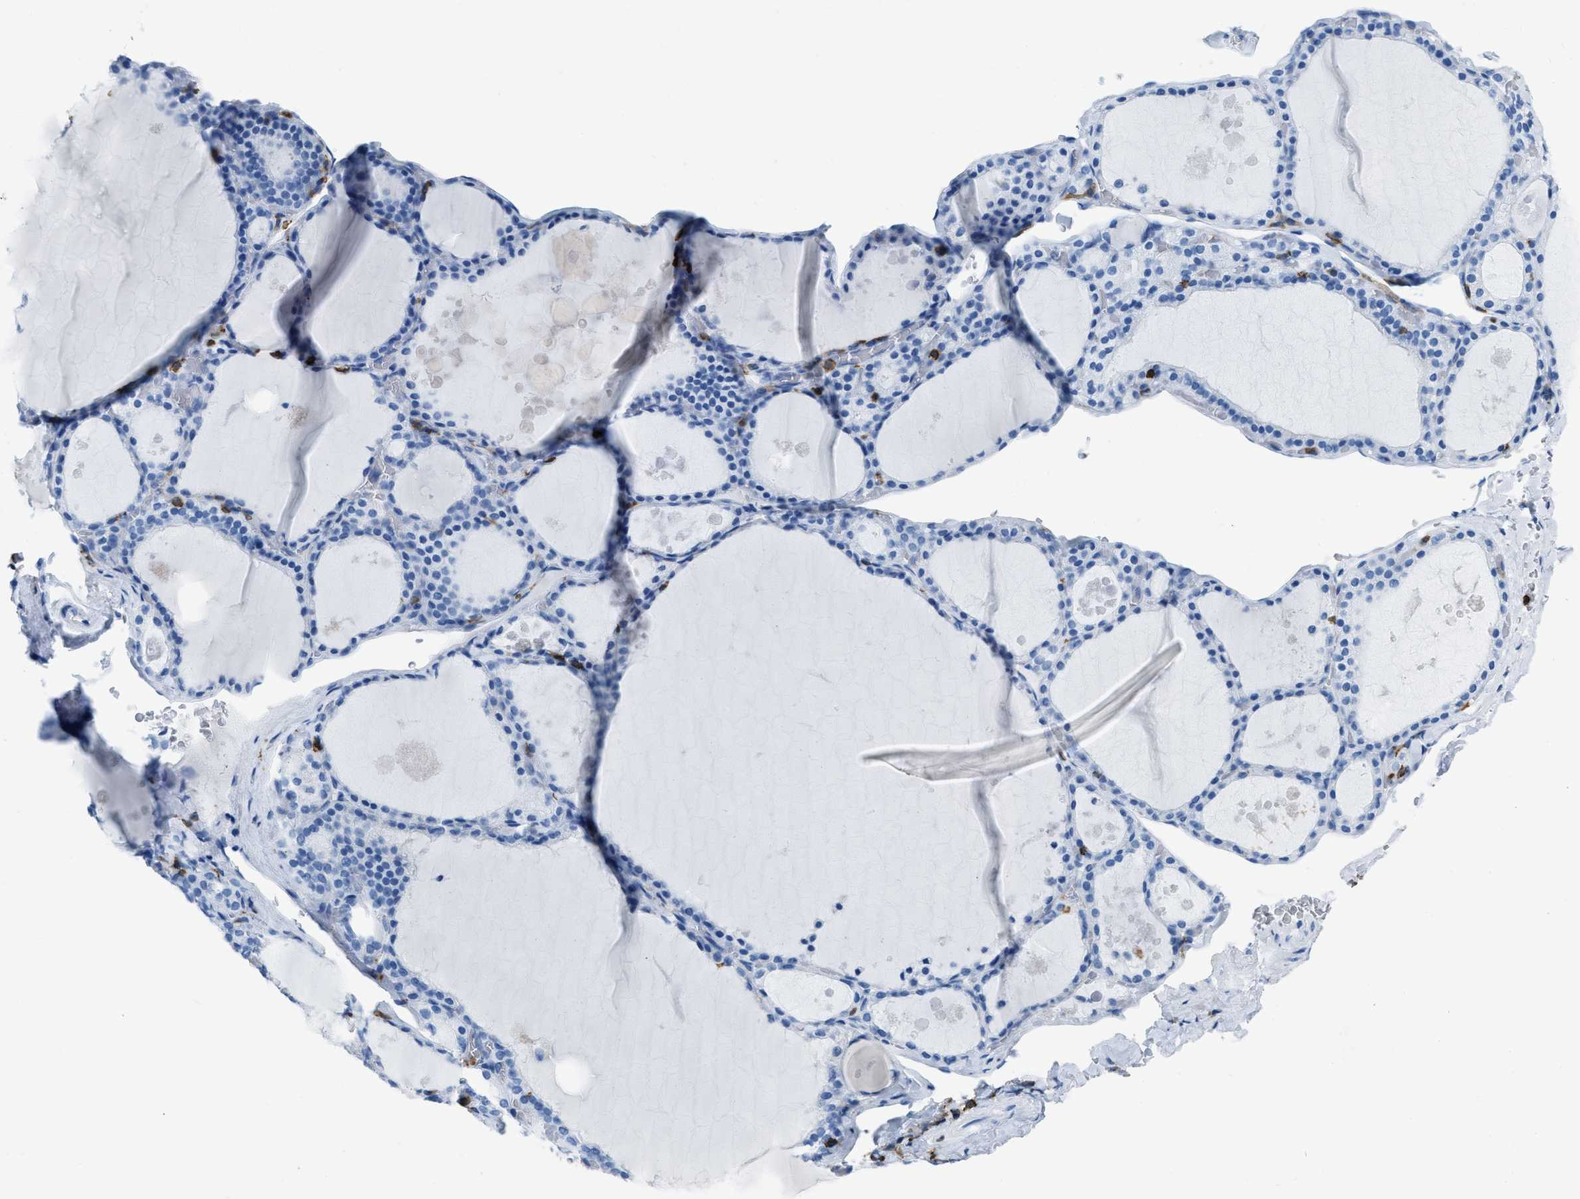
{"staining": {"intensity": "negative", "quantity": "none", "location": "none"}, "tissue": "thyroid gland", "cell_type": "Glandular cells", "image_type": "normal", "snomed": [{"axis": "morphology", "description": "Normal tissue, NOS"}, {"axis": "topography", "description": "Thyroid gland"}], "caption": "Protein analysis of normal thyroid gland displays no significant staining in glandular cells. (DAB immunohistochemistry (IHC) with hematoxylin counter stain).", "gene": "LSP1", "patient": {"sex": "male", "age": 56}}